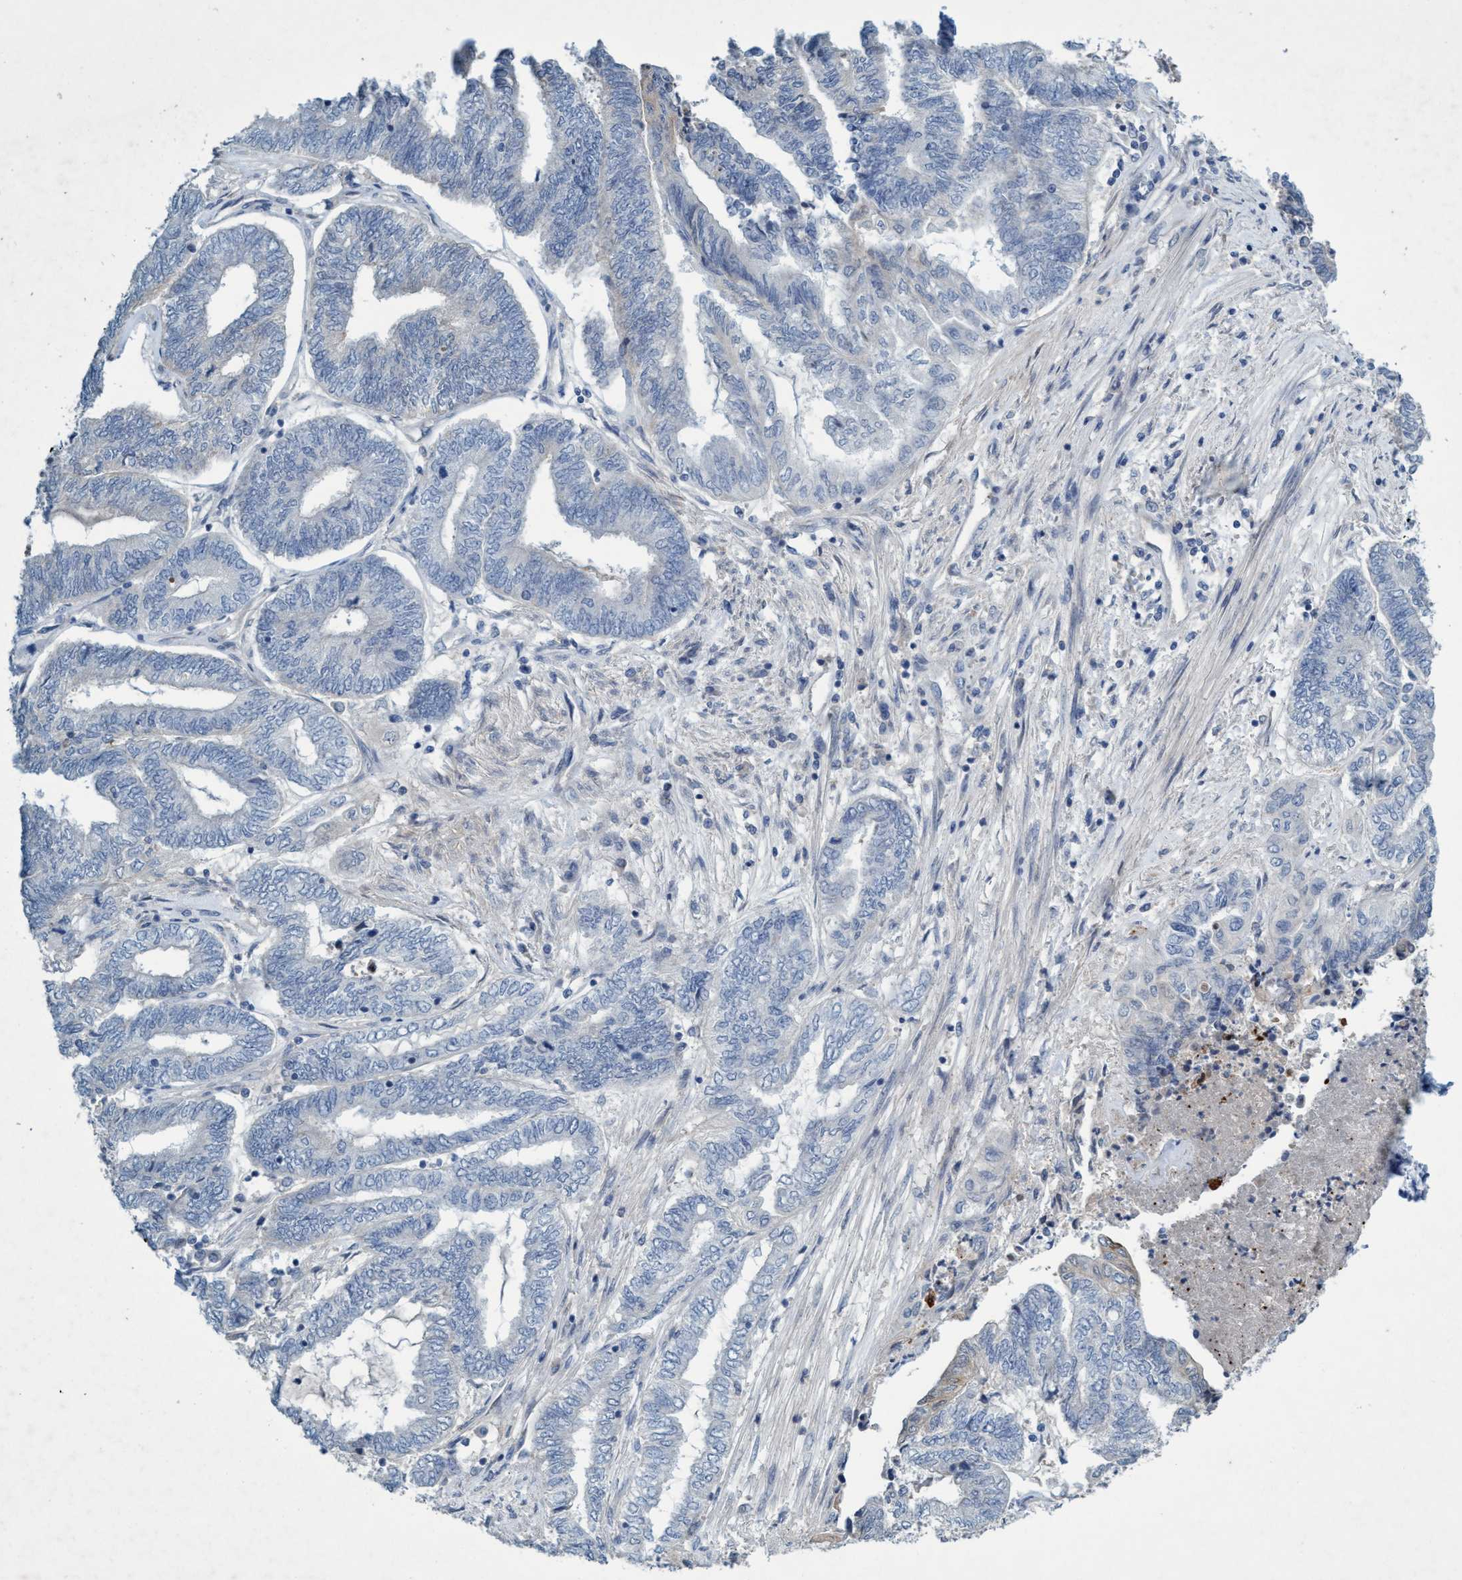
{"staining": {"intensity": "negative", "quantity": "none", "location": "none"}, "tissue": "endometrial cancer", "cell_type": "Tumor cells", "image_type": "cancer", "snomed": [{"axis": "morphology", "description": "Adenocarcinoma, NOS"}, {"axis": "topography", "description": "Uterus"}, {"axis": "topography", "description": "Endometrium"}], "caption": "High magnification brightfield microscopy of endometrial cancer (adenocarcinoma) stained with DAB (brown) and counterstained with hematoxylin (blue): tumor cells show no significant expression.", "gene": "RNF208", "patient": {"sex": "female", "age": 70}}